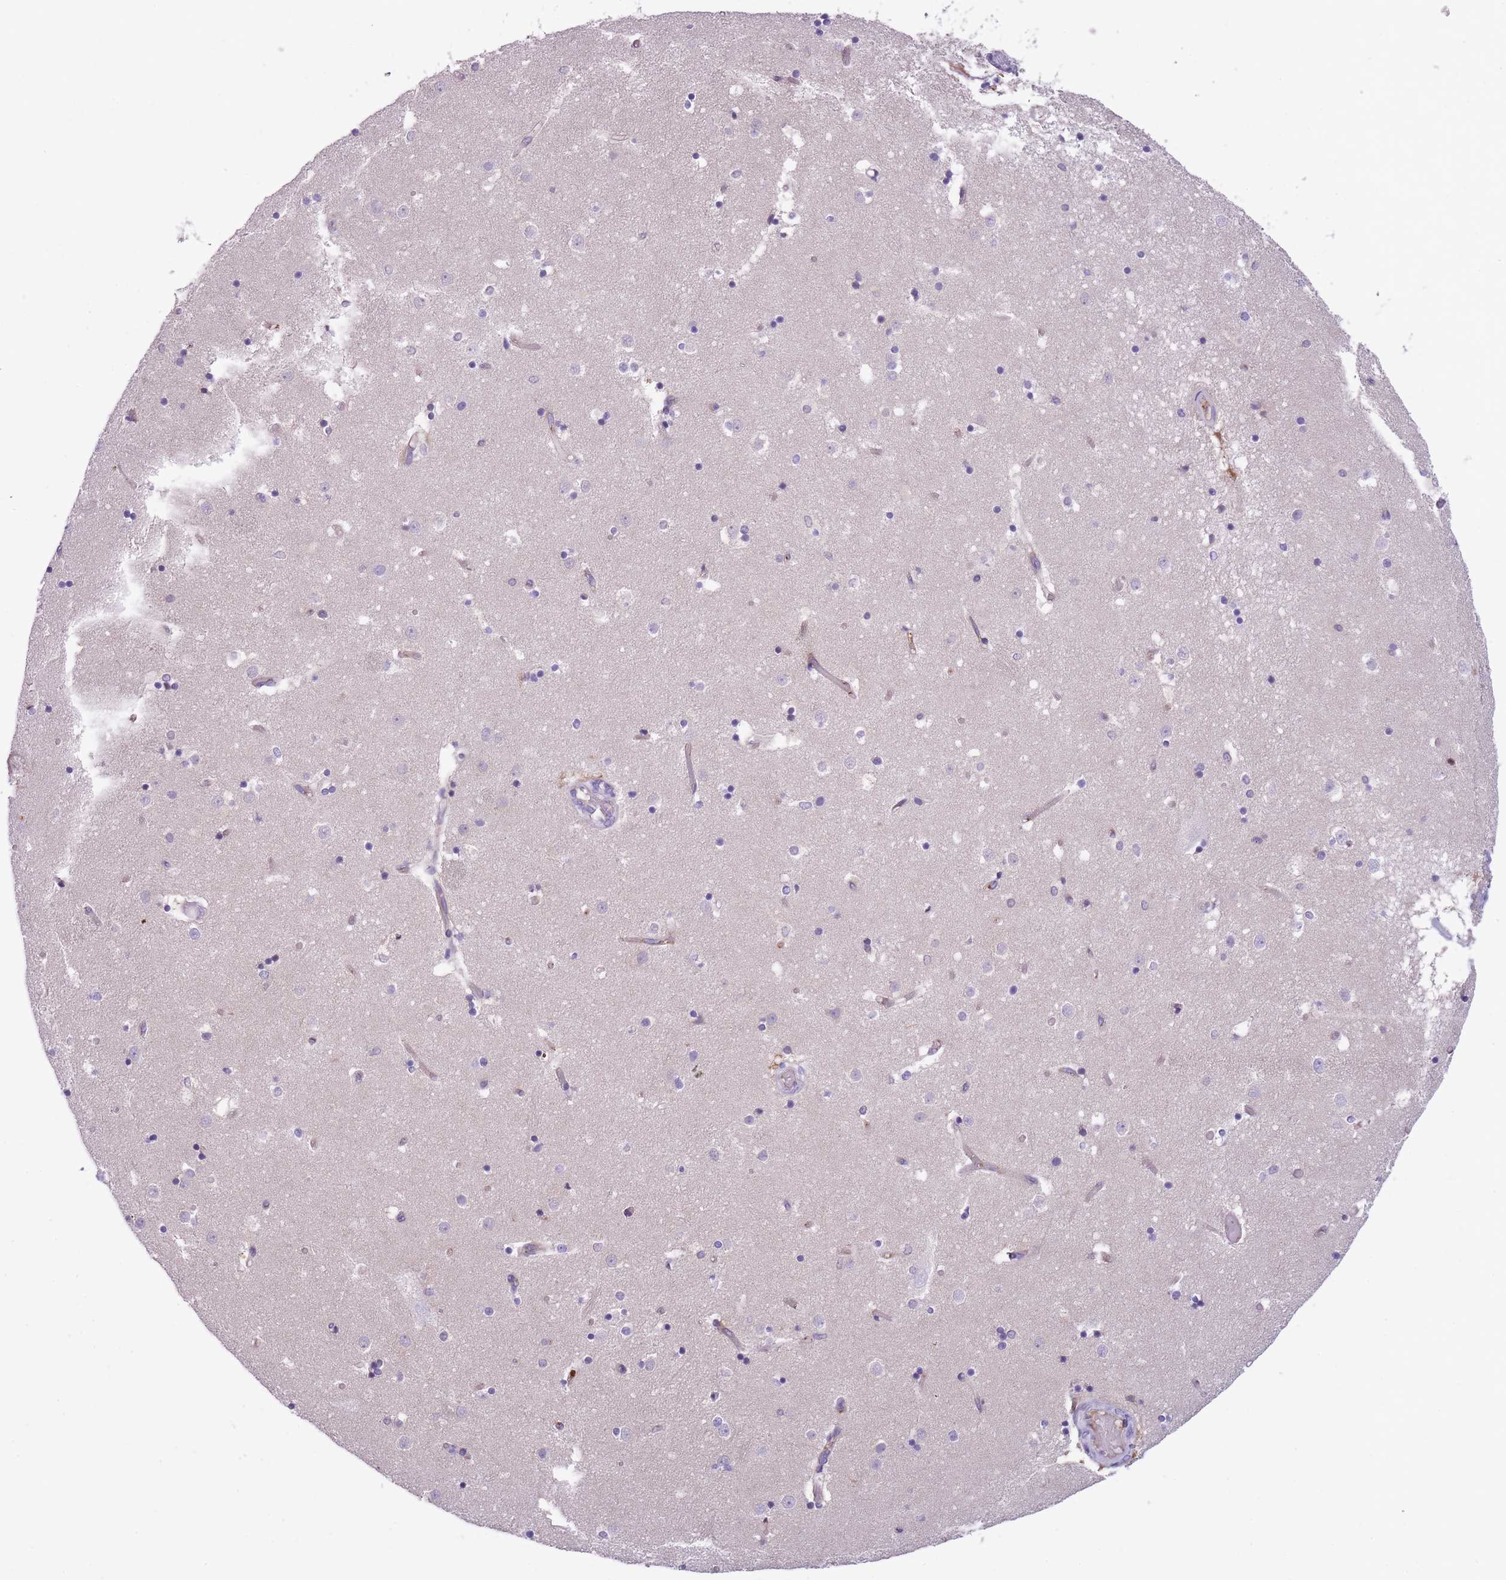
{"staining": {"intensity": "negative", "quantity": "none", "location": "none"}, "tissue": "caudate", "cell_type": "Glial cells", "image_type": "normal", "snomed": [{"axis": "morphology", "description": "Normal tissue, NOS"}, {"axis": "topography", "description": "Lateral ventricle wall"}], "caption": "This is an immunohistochemistry micrograph of unremarkable human caudate. There is no staining in glial cells.", "gene": "GNAT1", "patient": {"sex": "female", "age": 52}}